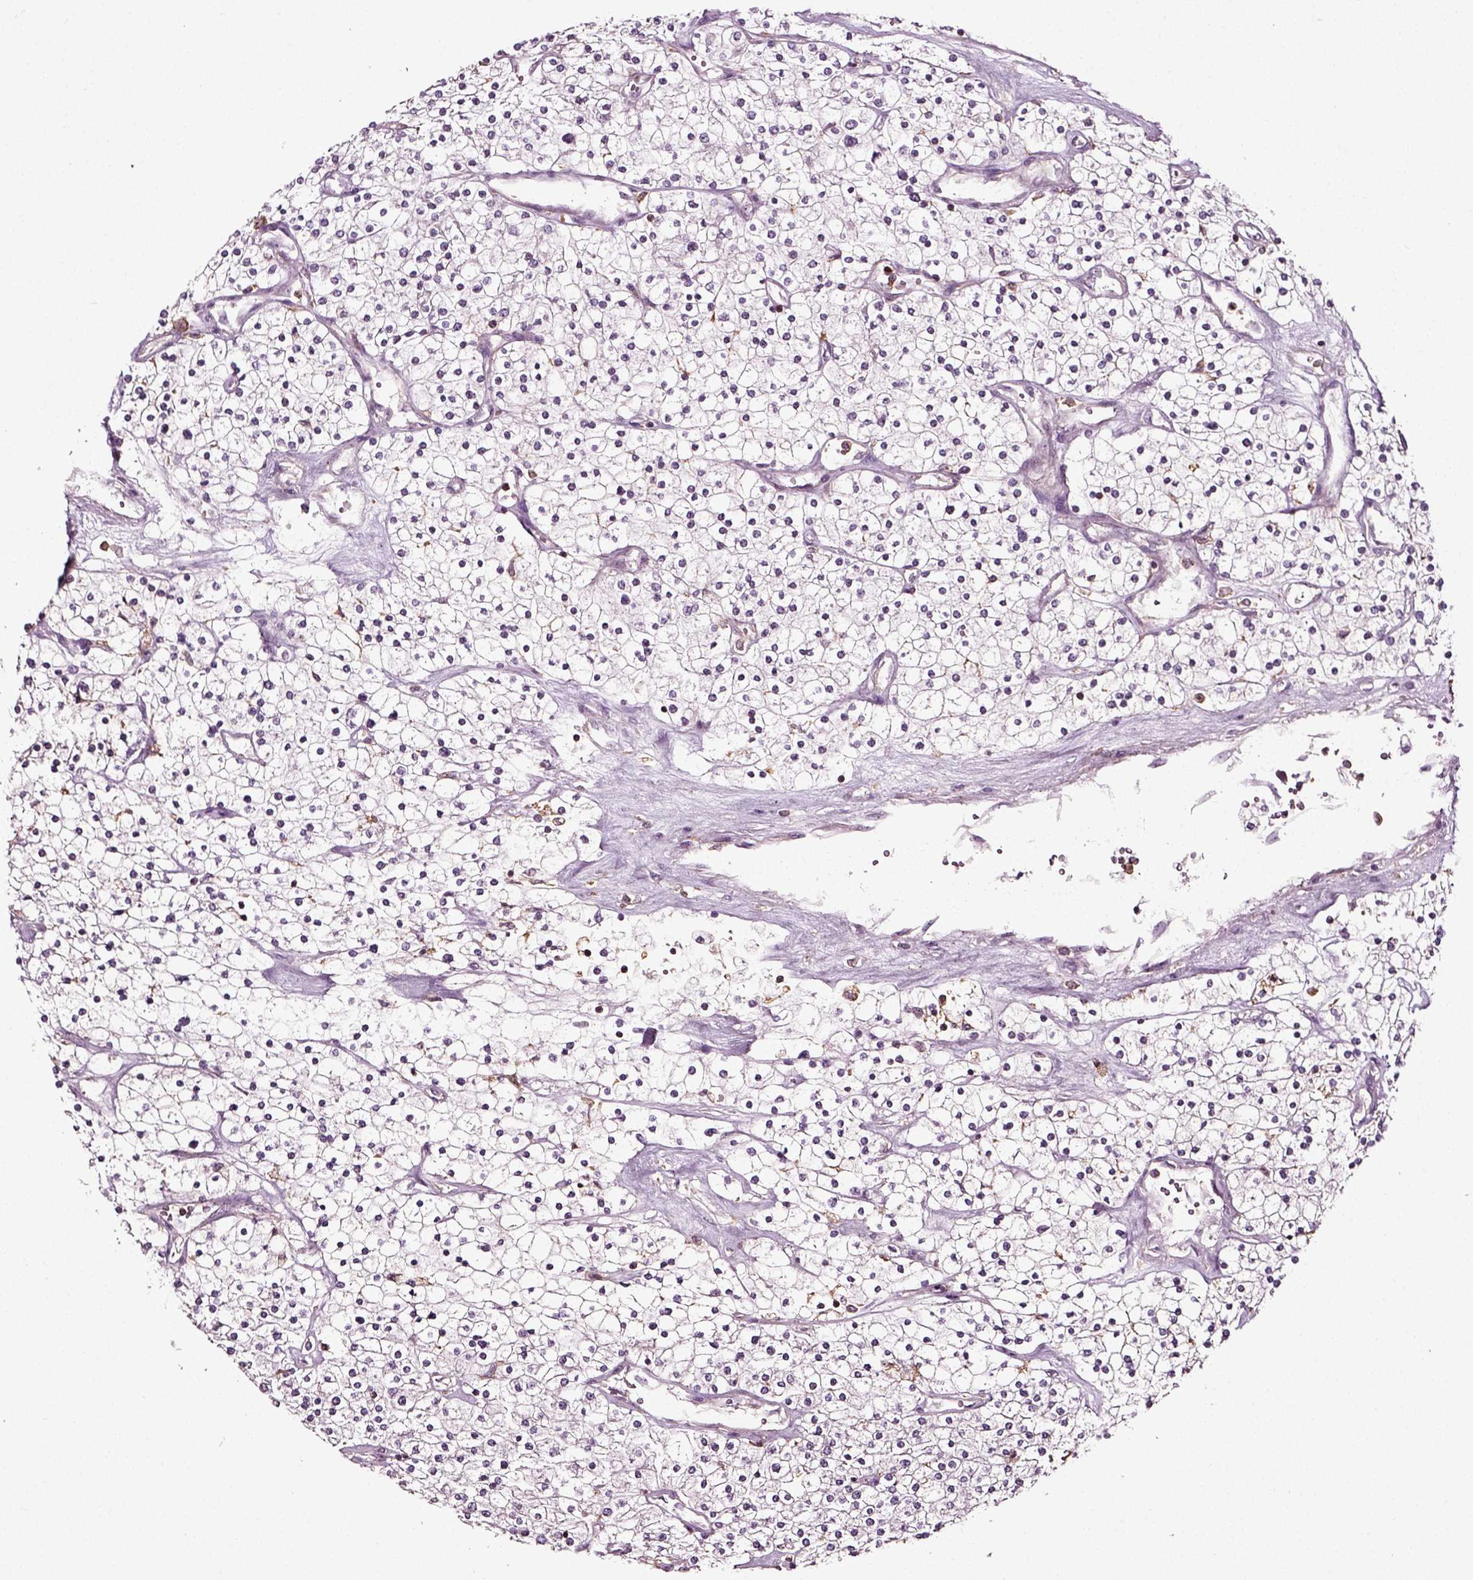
{"staining": {"intensity": "negative", "quantity": "none", "location": "none"}, "tissue": "renal cancer", "cell_type": "Tumor cells", "image_type": "cancer", "snomed": [{"axis": "morphology", "description": "Adenocarcinoma, NOS"}, {"axis": "topography", "description": "Kidney"}], "caption": "Immunohistochemistry (IHC) micrograph of renal cancer (adenocarcinoma) stained for a protein (brown), which displays no staining in tumor cells. Nuclei are stained in blue.", "gene": "RHOF", "patient": {"sex": "male", "age": 80}}